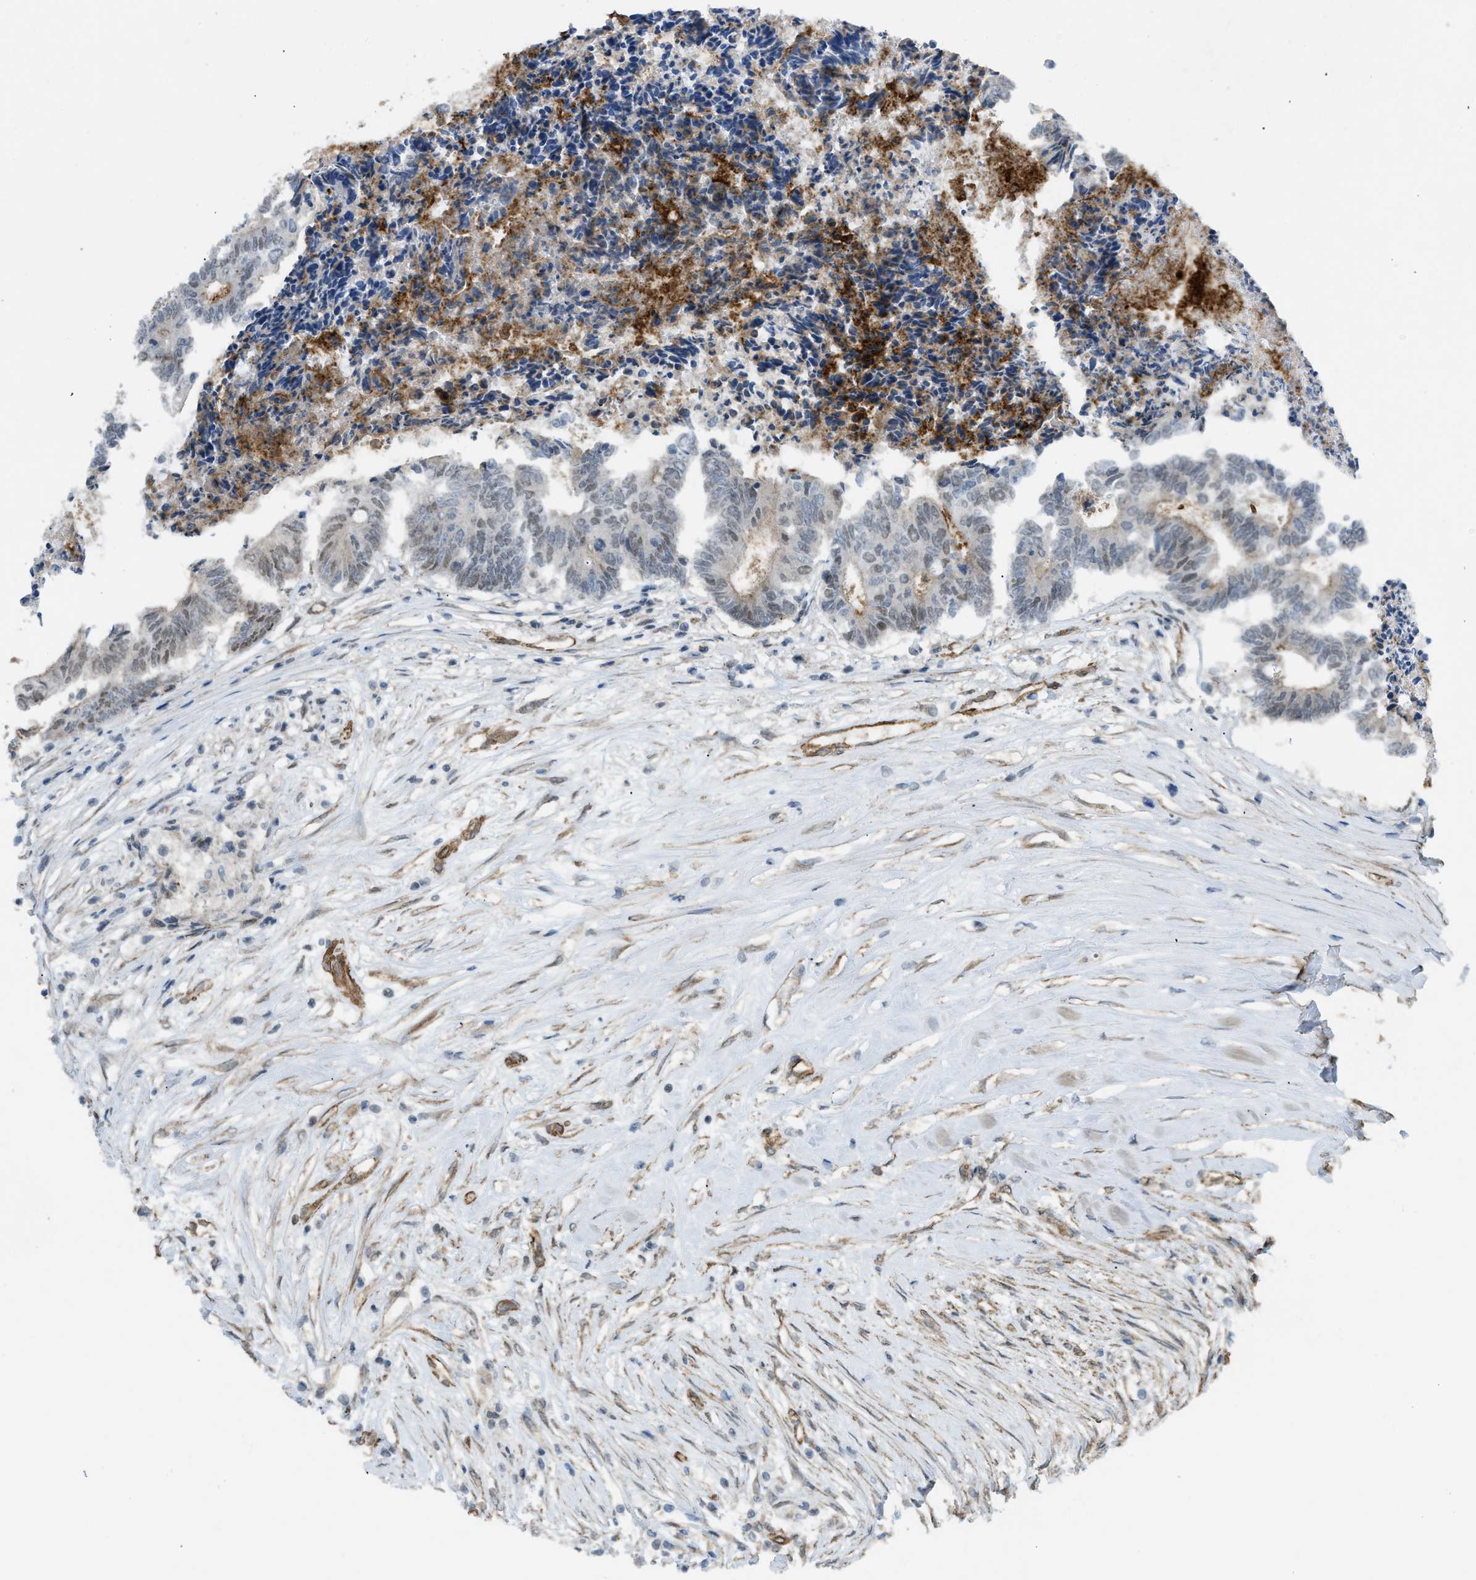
{"staining": {"intensity": "weak", "quantity": "25%-75%", "location": "nuclear"}, "tissue": "colorectal cancer", "cell_type": "Tumor cells", "image_type": "cancer", "snomed": [{"axis": "morphology", "description": "Adenocarcinoma, NOS"}, {"axis": "topography", "description": "Rectum"}], "caption": "High-magnification brightfield microscopy of colorectal cancer stained with DAB (3,3'-diaminobenzidine) (brown) and counterstained with hematoxylin (blue). tumor cells exhibit weak nuclear positivity is identified in approximately25%-75% of cells.", "gene": "NMB", "patient": {"sex": "male", "age": 63}}